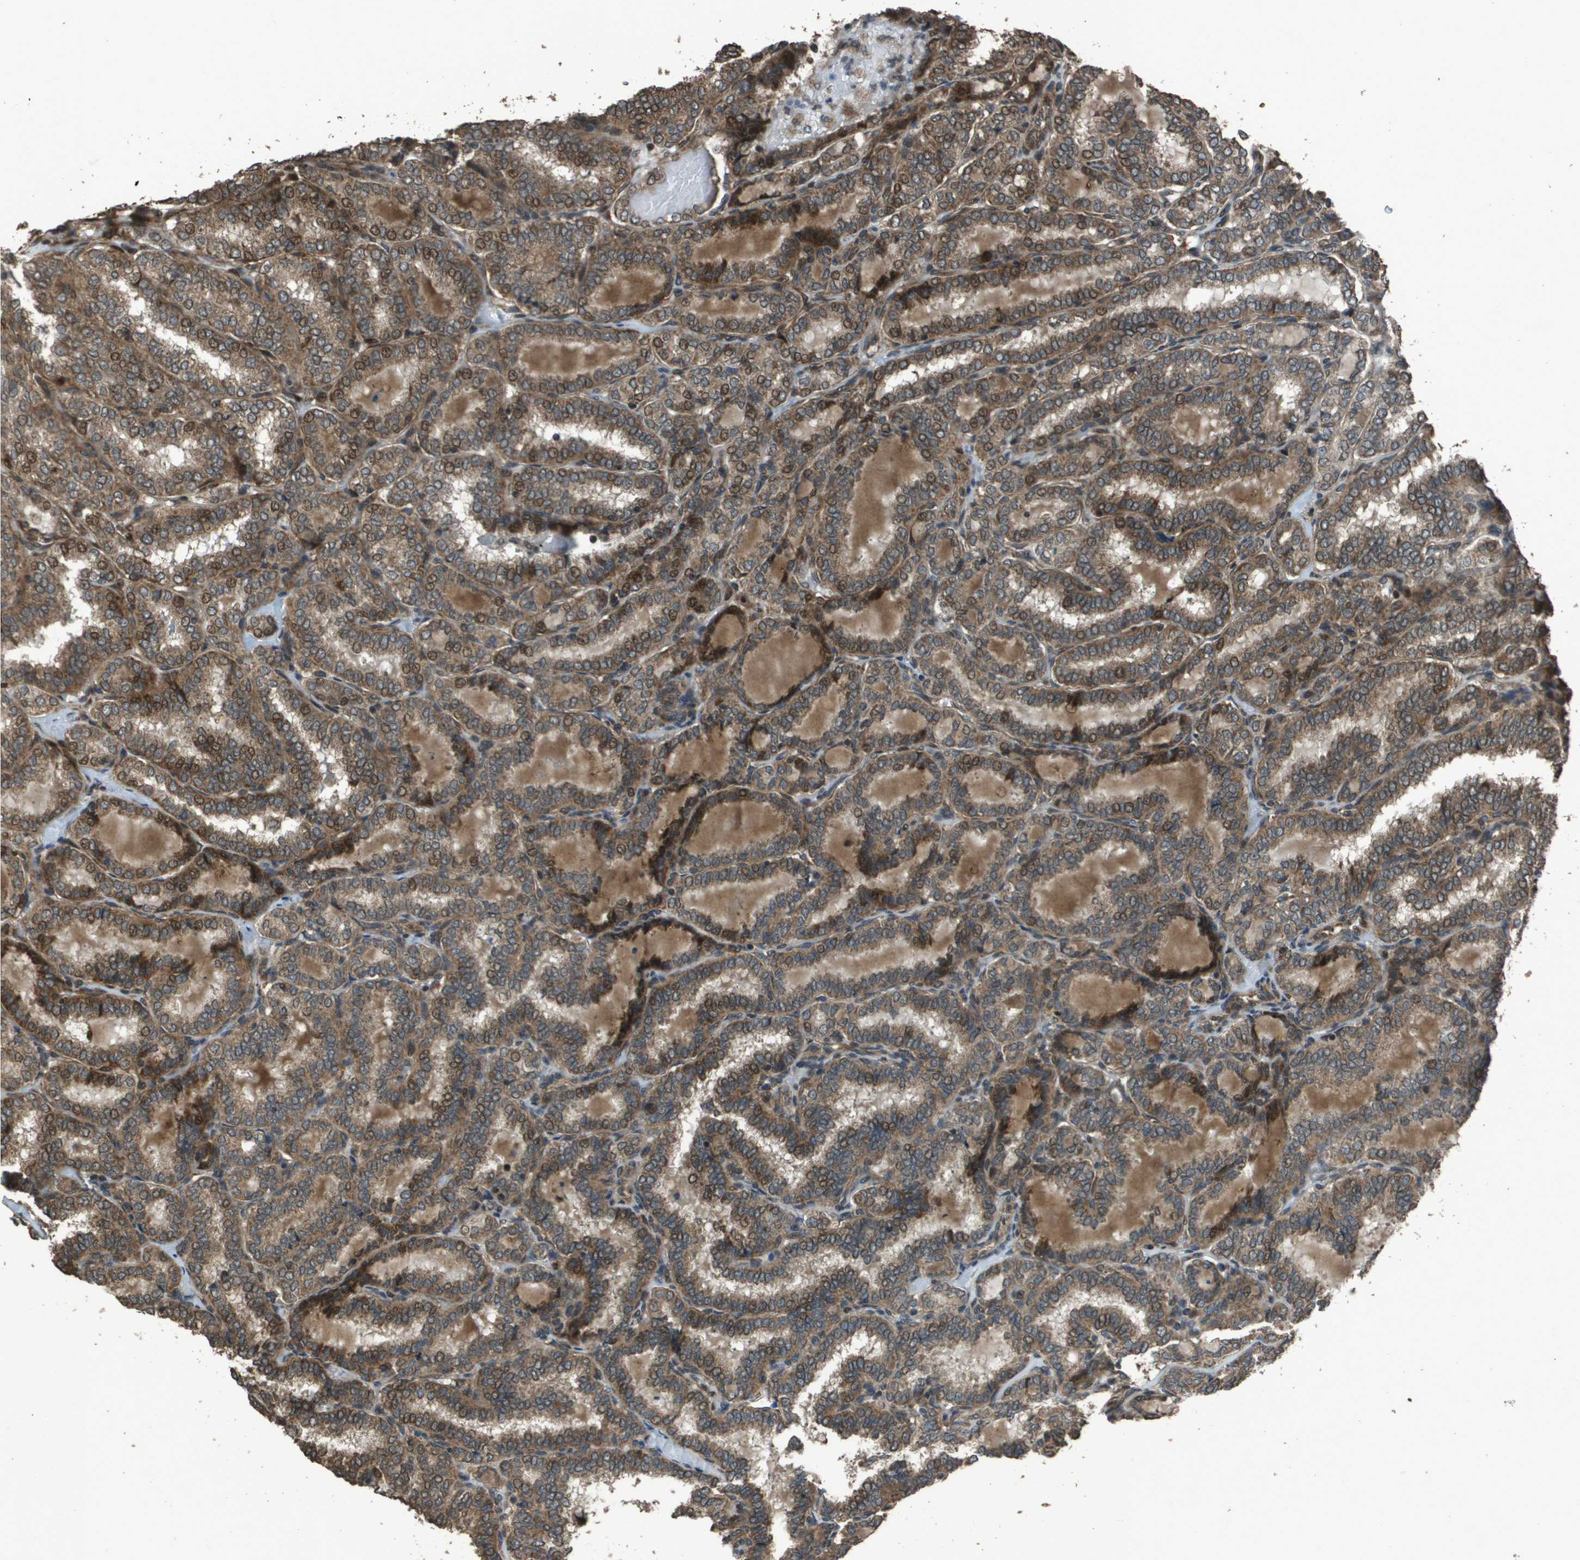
{"staining": {"intensity": "moderate", "quantity": ">75%", "location": "cytoplasmic/membranous,nuclear"}, "tissue": "thyroid cancer", "cell_type": "Tumor cells", "image_type": "cancer", "snomed": [{"axis": "morphology", "description": "Normal tissue, NOS"}, {"axis": "morphology", "description": "Papillary adenocarcinoma, NOS"}, {"axis": "topography", "description": "Thyroid gland"}], "caption": "Approximately >75% of tumor cells in thyroid papillary adenocarcinoma demonstrate moderate cytoplasmic/membranous and nuclear protein positivity as visualized by brown immunohistochemical staining.", "gene": "FIG4", "patient": {"sex": "female", "age": 30}}